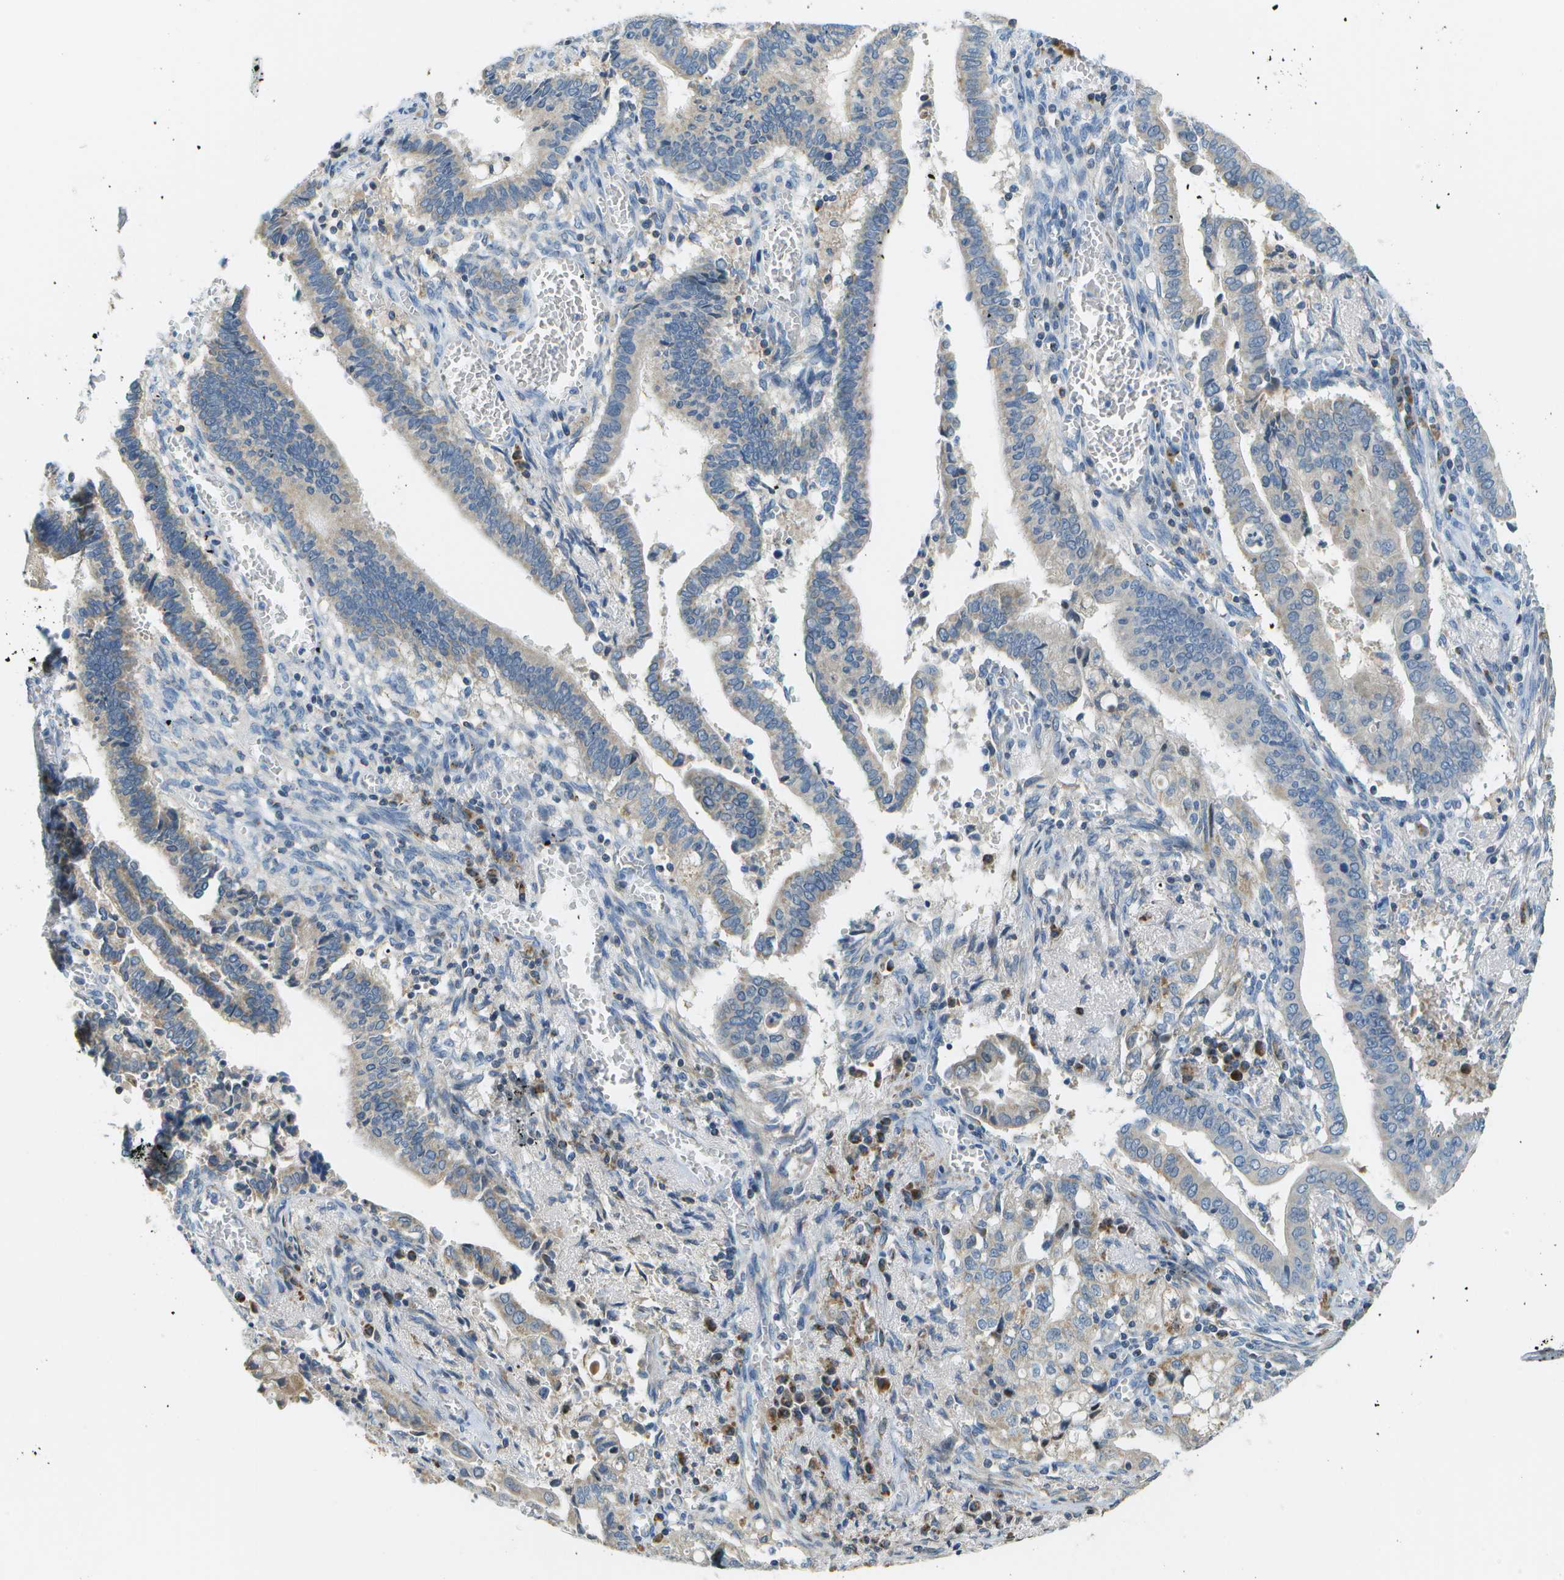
{"staining": {"intensity": "negative", "quantity": "none", "location": "none"}, "tissue": "cervical cancer", "cell_type": "Tumor cells", "image_type": "cancer", "snomed": [{"axis": "morphology", "description": "Adenocarcinoma, NOS"}, {"axis": "topography", "description": "Cervix"}], "caption": "Tumor cells are negative for brown protein staining in cervical cancer (adenocarcinoma).", "gene": "PTGIS", "patient": {"sex": "female", "age": 44}}